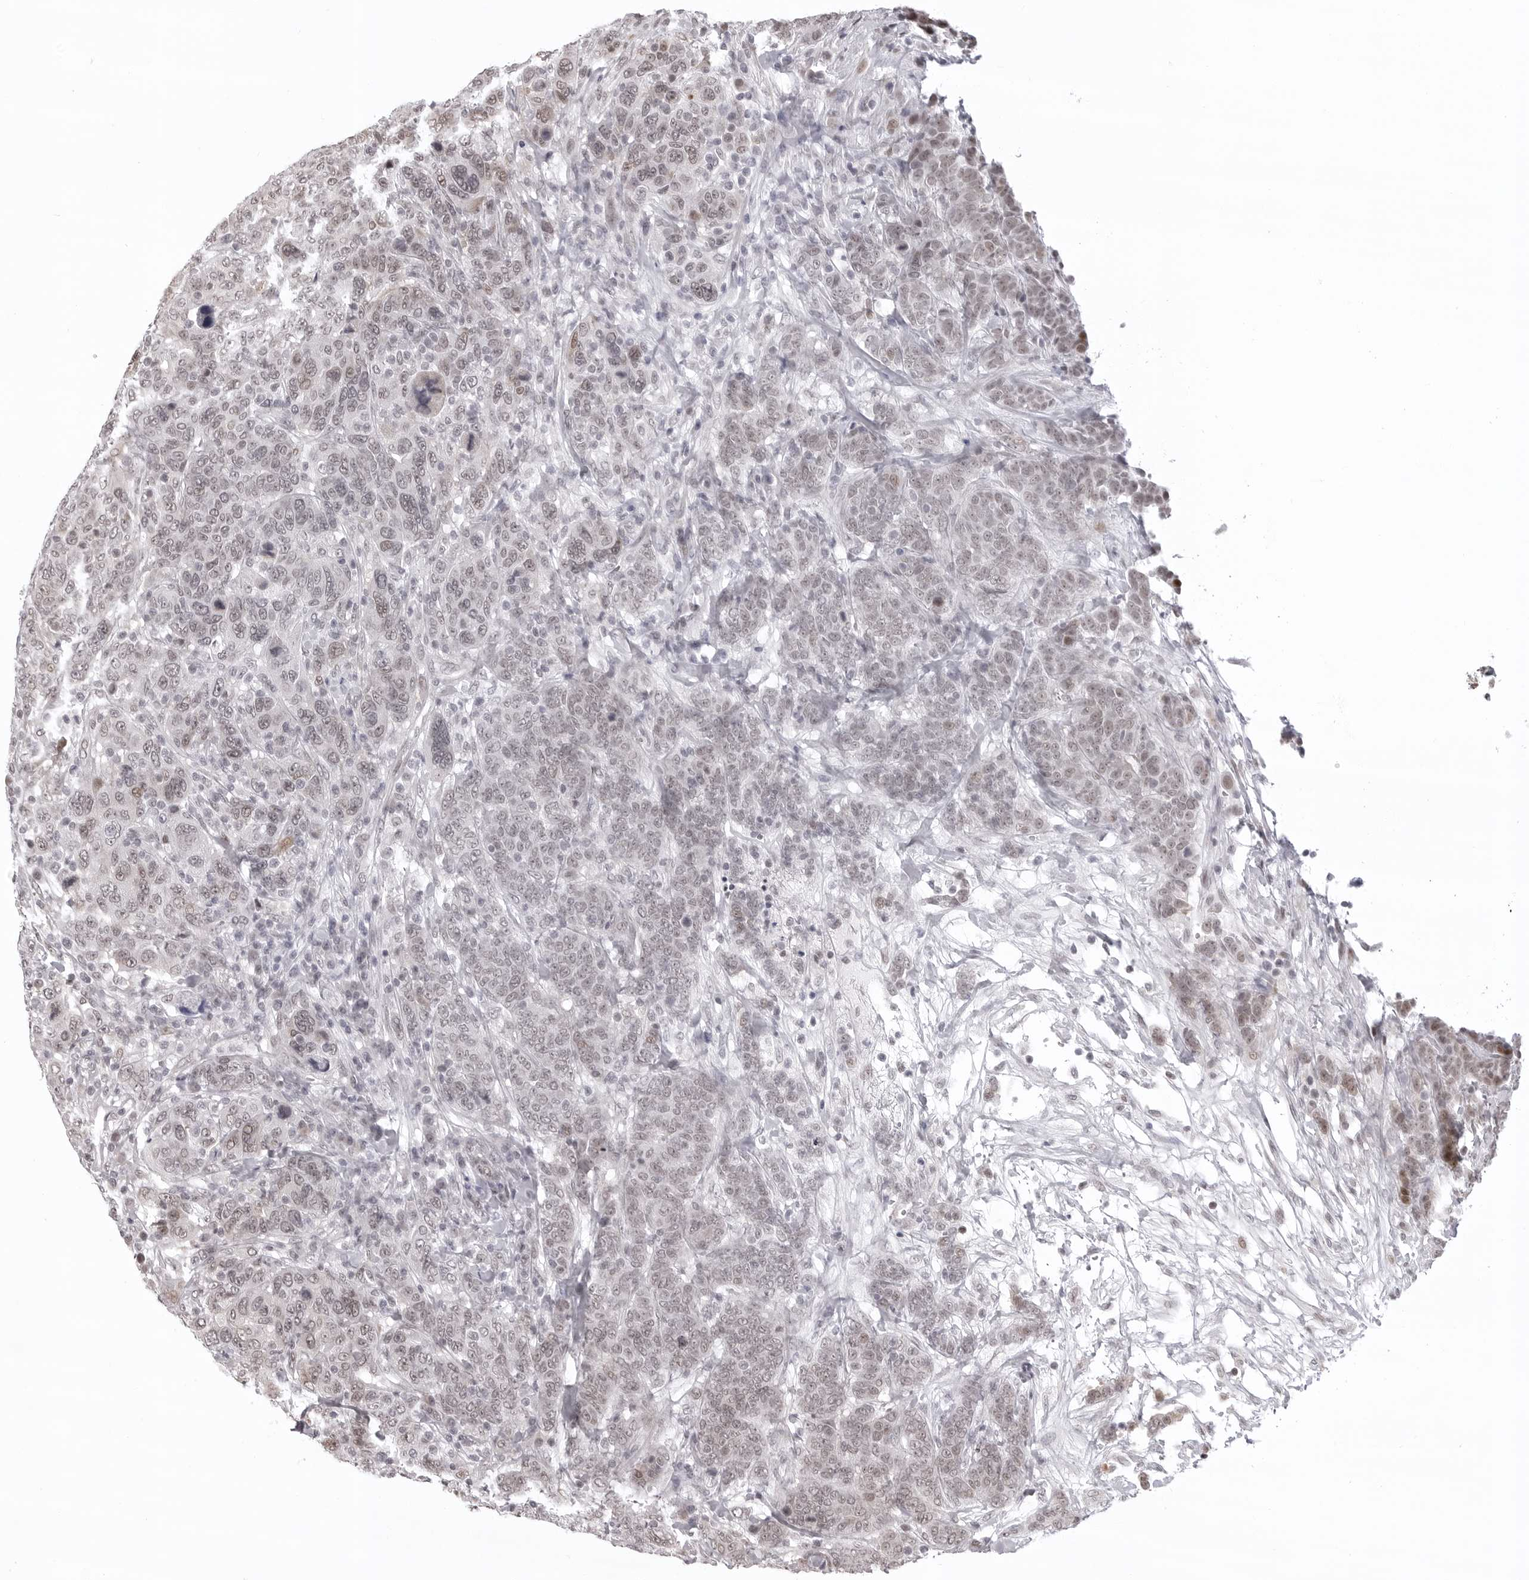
{"staining": {"intensity": "weak", "quantity": "<25%", "location": "nuclear"}, "tissue": "breast cancer", "cell_type": "Tumor cells", "image_type": "cancer", "snomed": [{"axis": "morphology", "description": "Duct carcinoma"}, {"axis": "topography", "description": "Breast"}], "caption": "Tumor cells show no significant positivity in breast cancer (infiltrating ductal carcinoma).", "gene": "PHF3", "patient": {"sex": "female", "age": 37}}